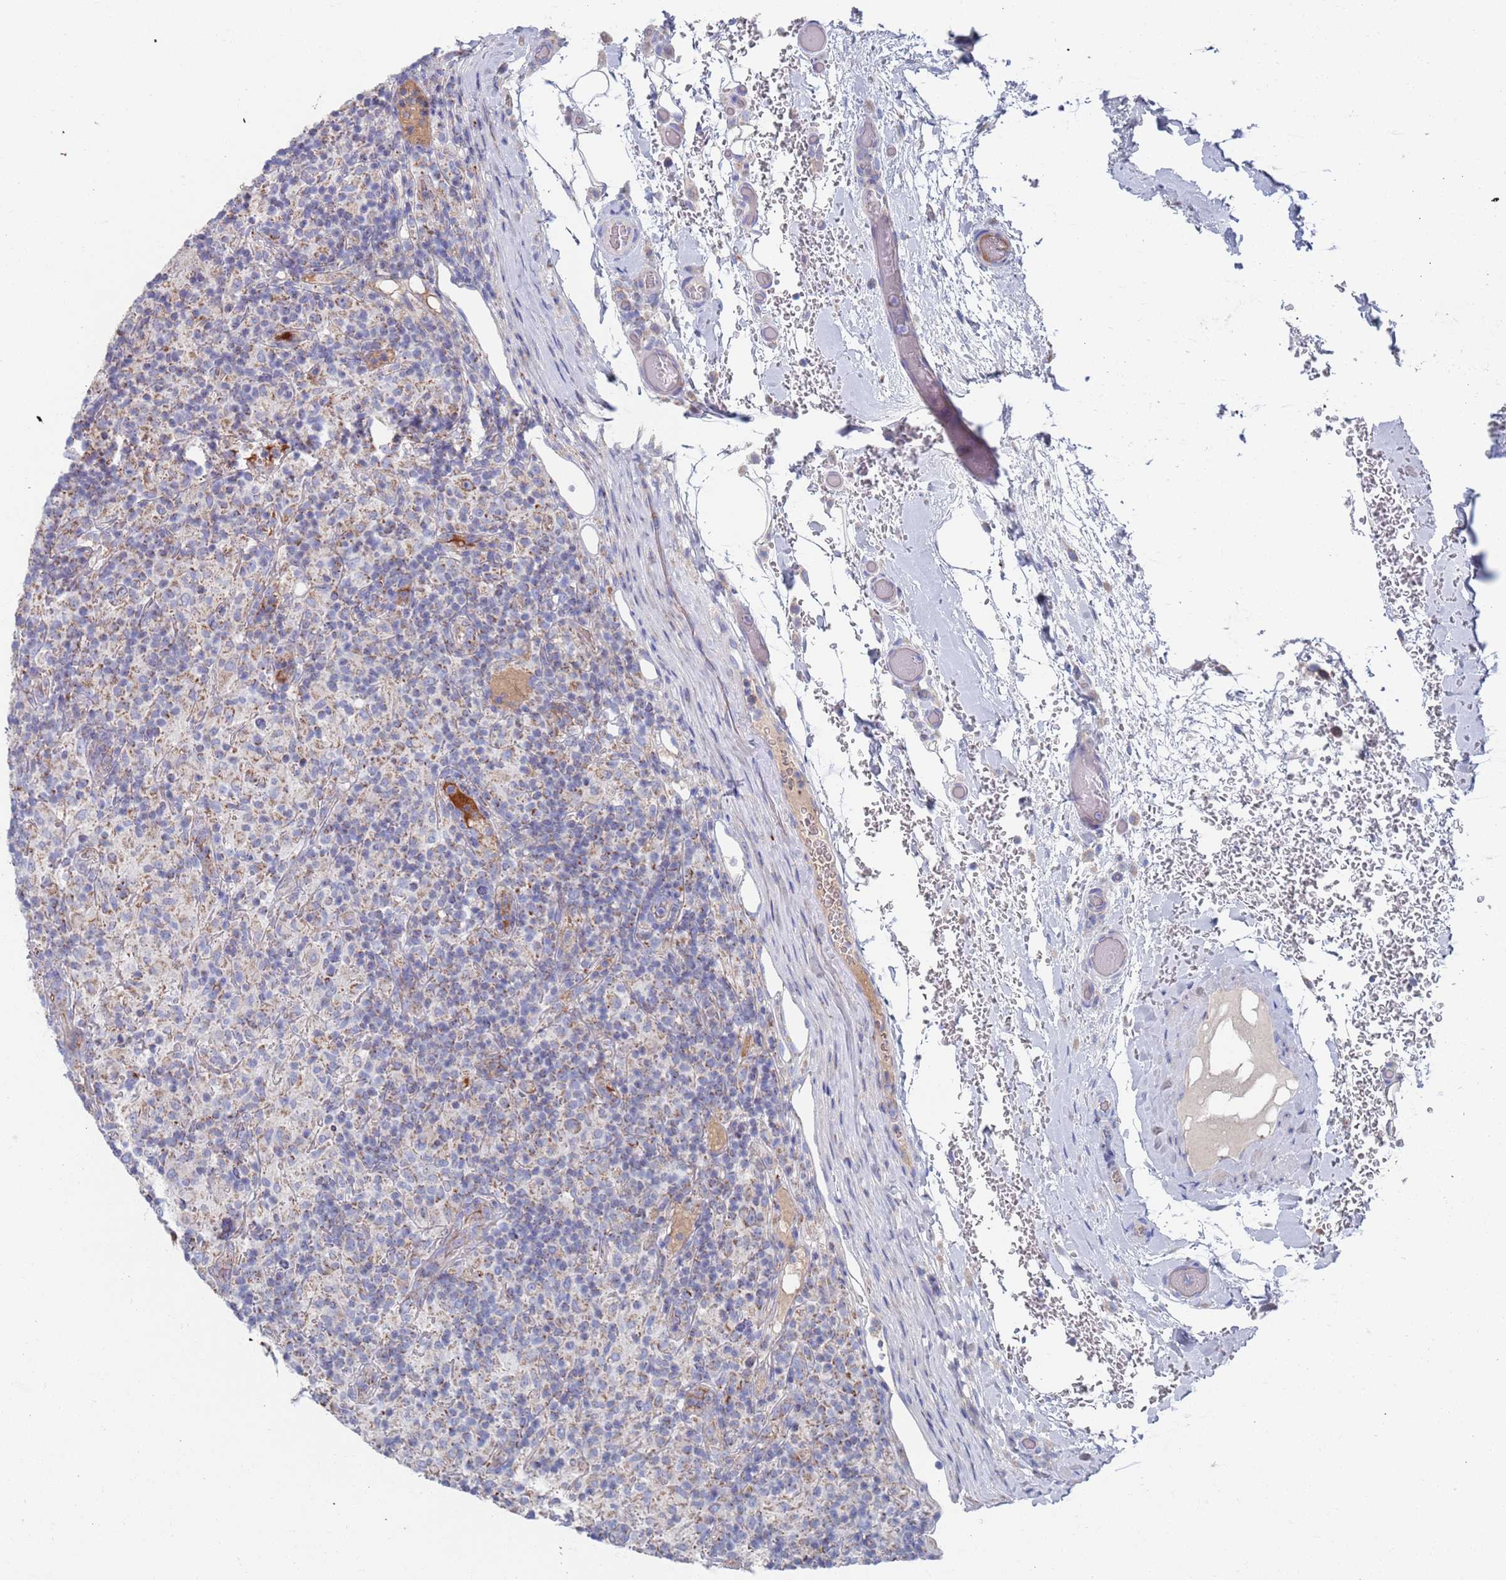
{"staining": {"intensity": "moderate", "quantity": "25%-75%", "location": "cytoplasmic/membranous"}, "tissue": "lymphoma", "cell_type": "Tumor cells", "image_type": "cancer", "snomed": [{"axis": "morphology", "description": "Hodgkin's disease, NOS"}, {"axis": "topography", "description": "Lymph node"}], "caption": "A micrograph of human Hodgkin's disease stained for a protein demonstrates moderate cytoplasmic/membranous brown staining in tumor cells.", "gene": "MRPL22", "patient": {"sex": "male", "age": 70}}